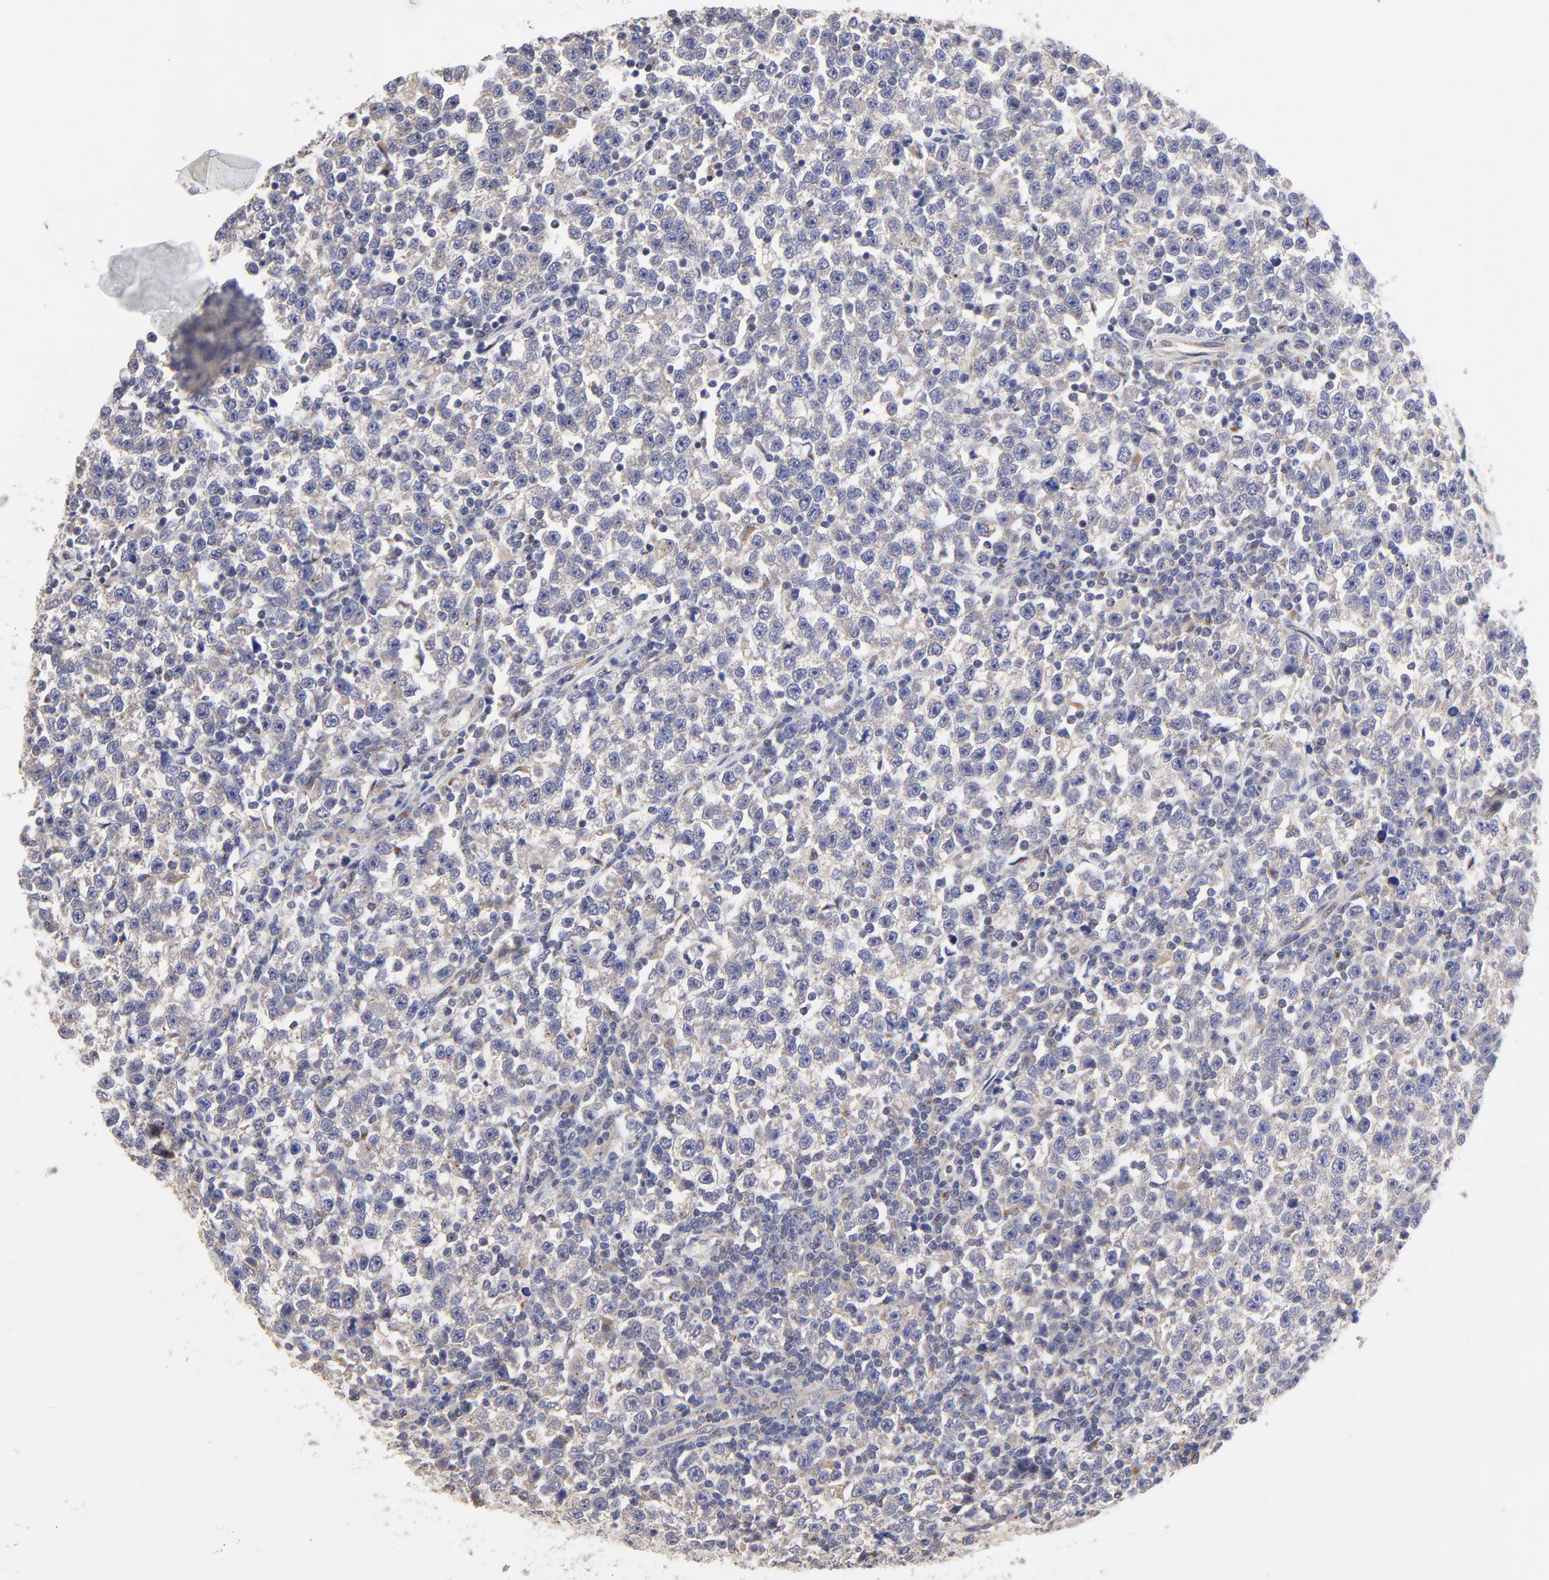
{"staining": {"intensity": "negative", "quantity": "none", "location": "none"}, "tissue": "testis cancer", "cell_type": "Tumor cells", "image_type": "cancer", "snomed": [{"axis": "morphology", "description": "Seminoma, NOS"}, {"axis": "topography", "description": "Testis"}], "caption": "IHC of testis seminoma shows no positivity in tumor cells.", "gene": "PDE4B", "patient": {"sex": "male", "age": 43}}